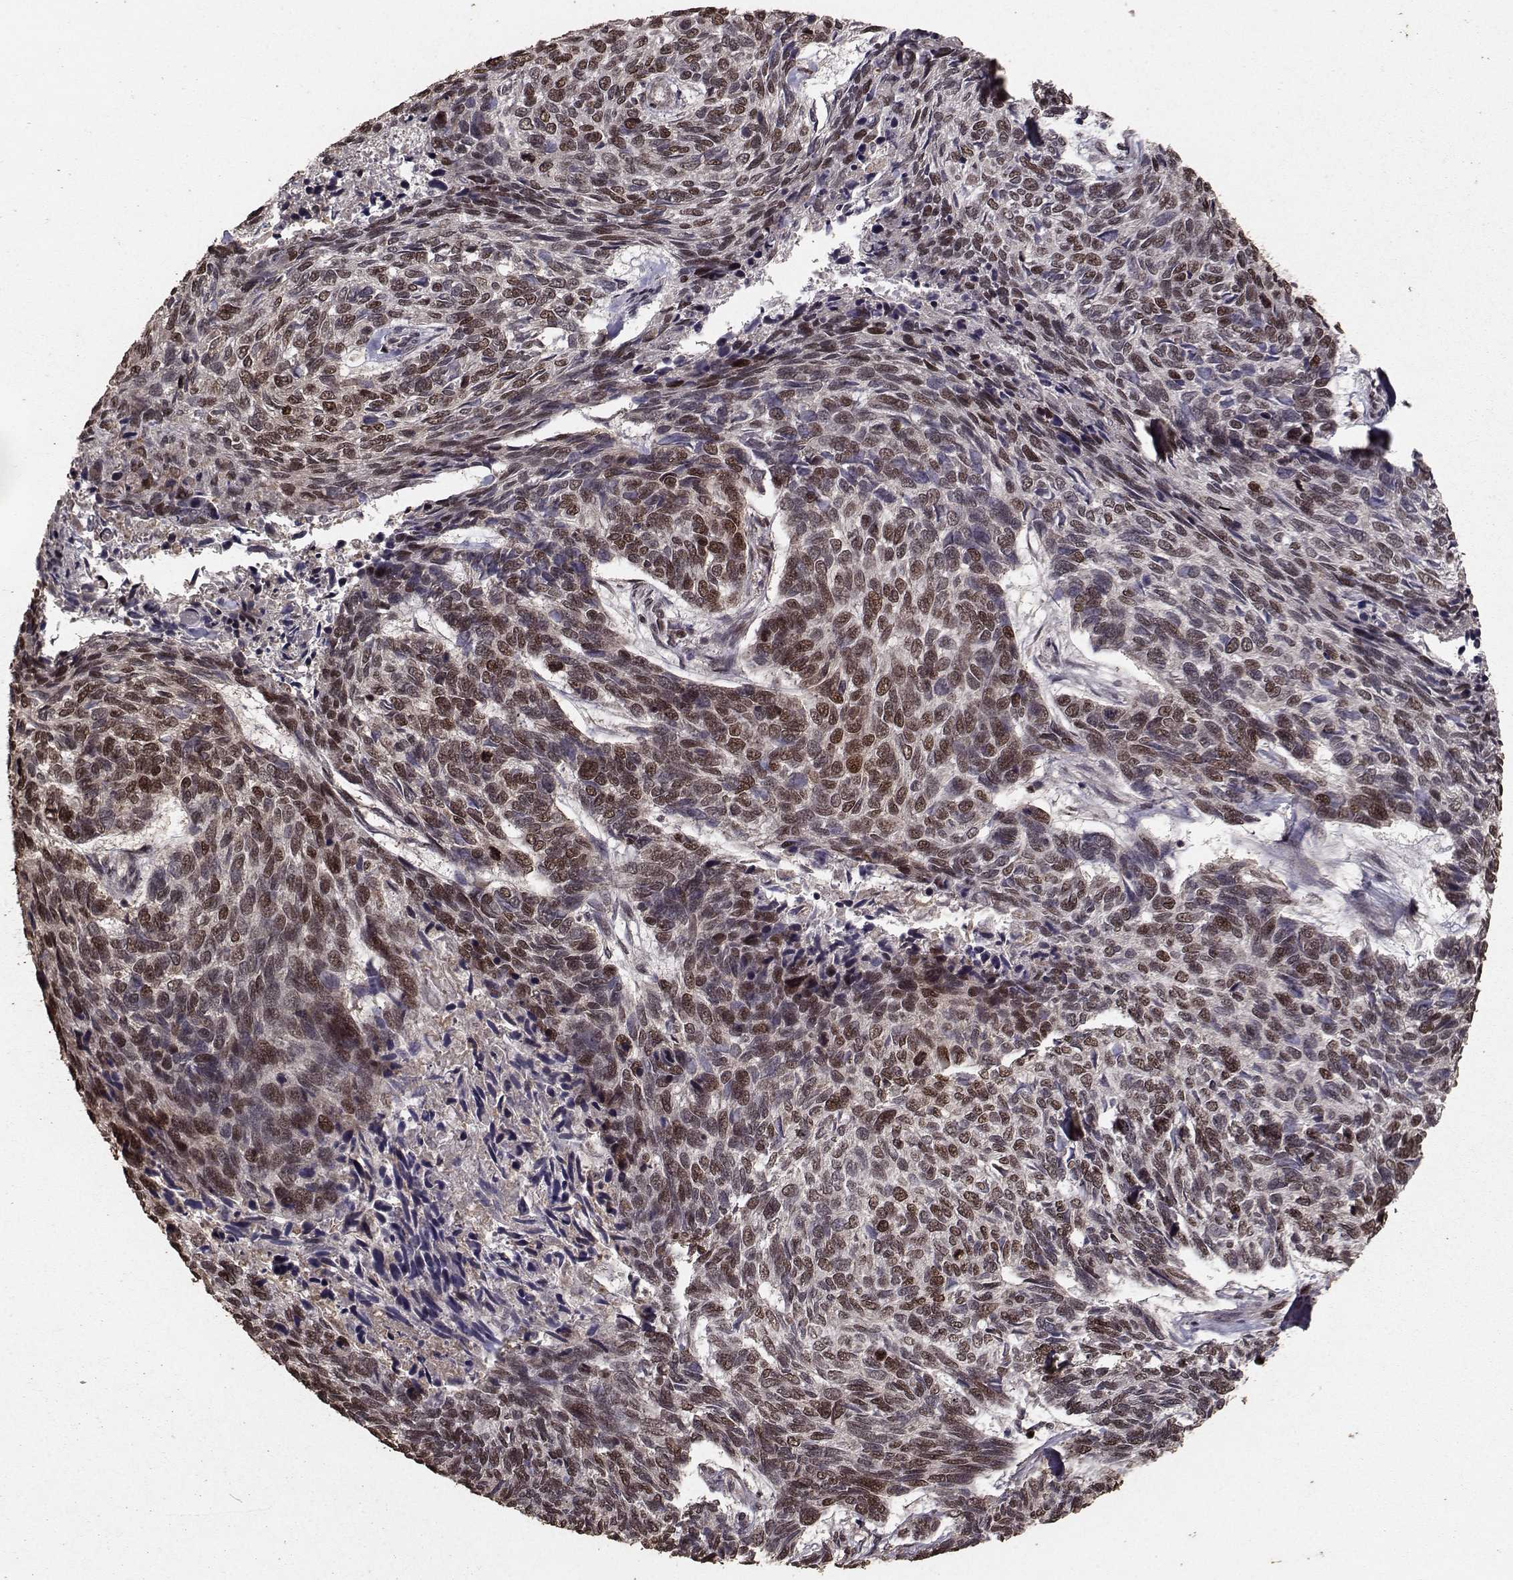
{"staining": {"intensity": "strong", "quantity": "25%-75%", "location": "nuclear"}, "tissue": "skin cancer", "cell_type": "Tumor cells", "image_type": "cancer", "snomed": [{"axis": "morphology", "description": "Basal cell carcinoma"}, {"axis": "topography", "description": "Skin"}], "caption": "Human skin basal cell carcinoma stained with a brown dye exhibits strong nuclear positive expression in approximately 25%-75% of tumor cells.", "gene": "SF1", "patient": {"sex": "female", "age": 65}}